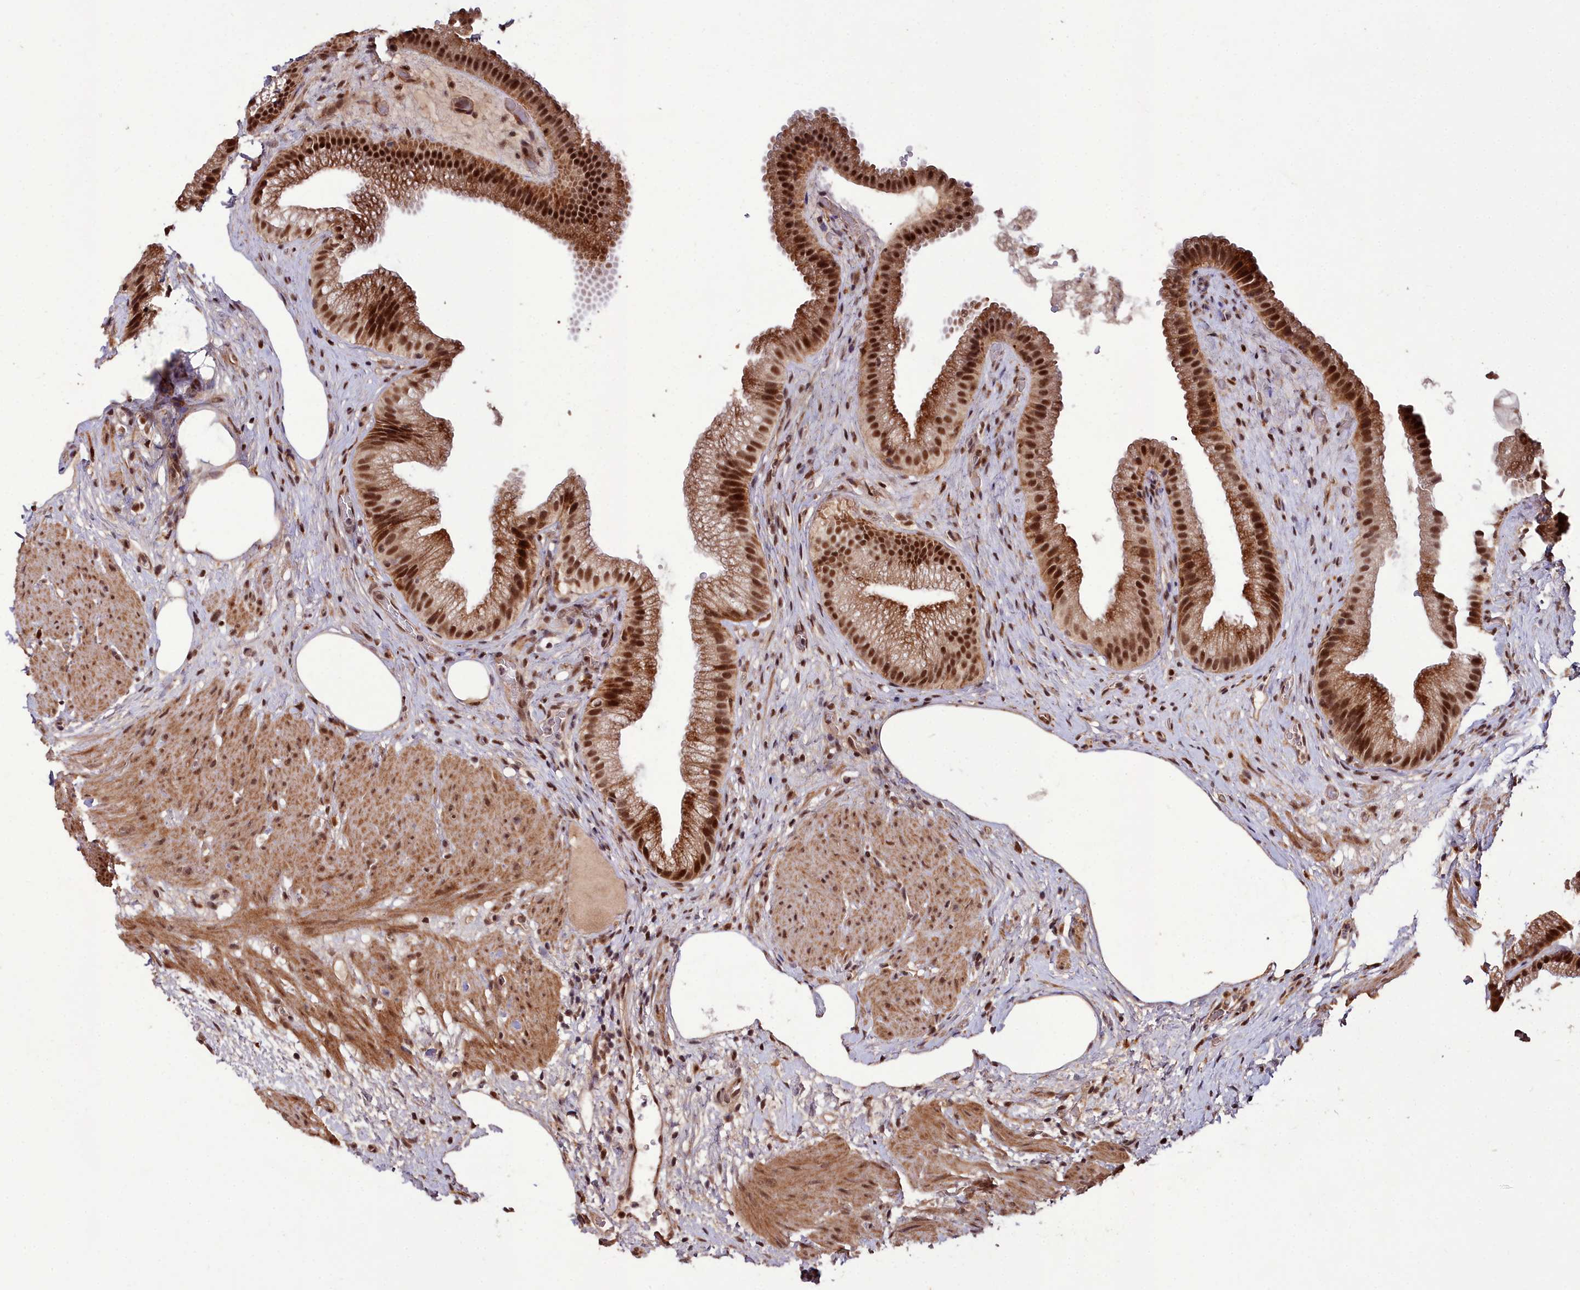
{"staining": {"intensity": "strong", "quantity": ">75%", "location": "cytoplasmic/membranous,nuclear"}, "tissue": "gallbladder", "cell_type": "Glandular cells", "image_type": "normal", "snomed": [{"axis": "morphology", "description": "Normal tissue, NOS"}, {"axis": "morphology", "description": "Inflammation, NOS"}, {"axis": "topography", "description": "Gallbladder"}], "caption": "Immunohistochemical staining of unremarkable human gallbladder demonstrates >75% levels of strong cytoplasmic/membranous,nuclear protein staining in about >75% of glandular cells. Using DAB (brown) and hematoxylin (blue) stains, captured at high magnification using brightfield microscopy.", "gene": "CXXC1", "patient": {"sex": "male", "age": 51}}